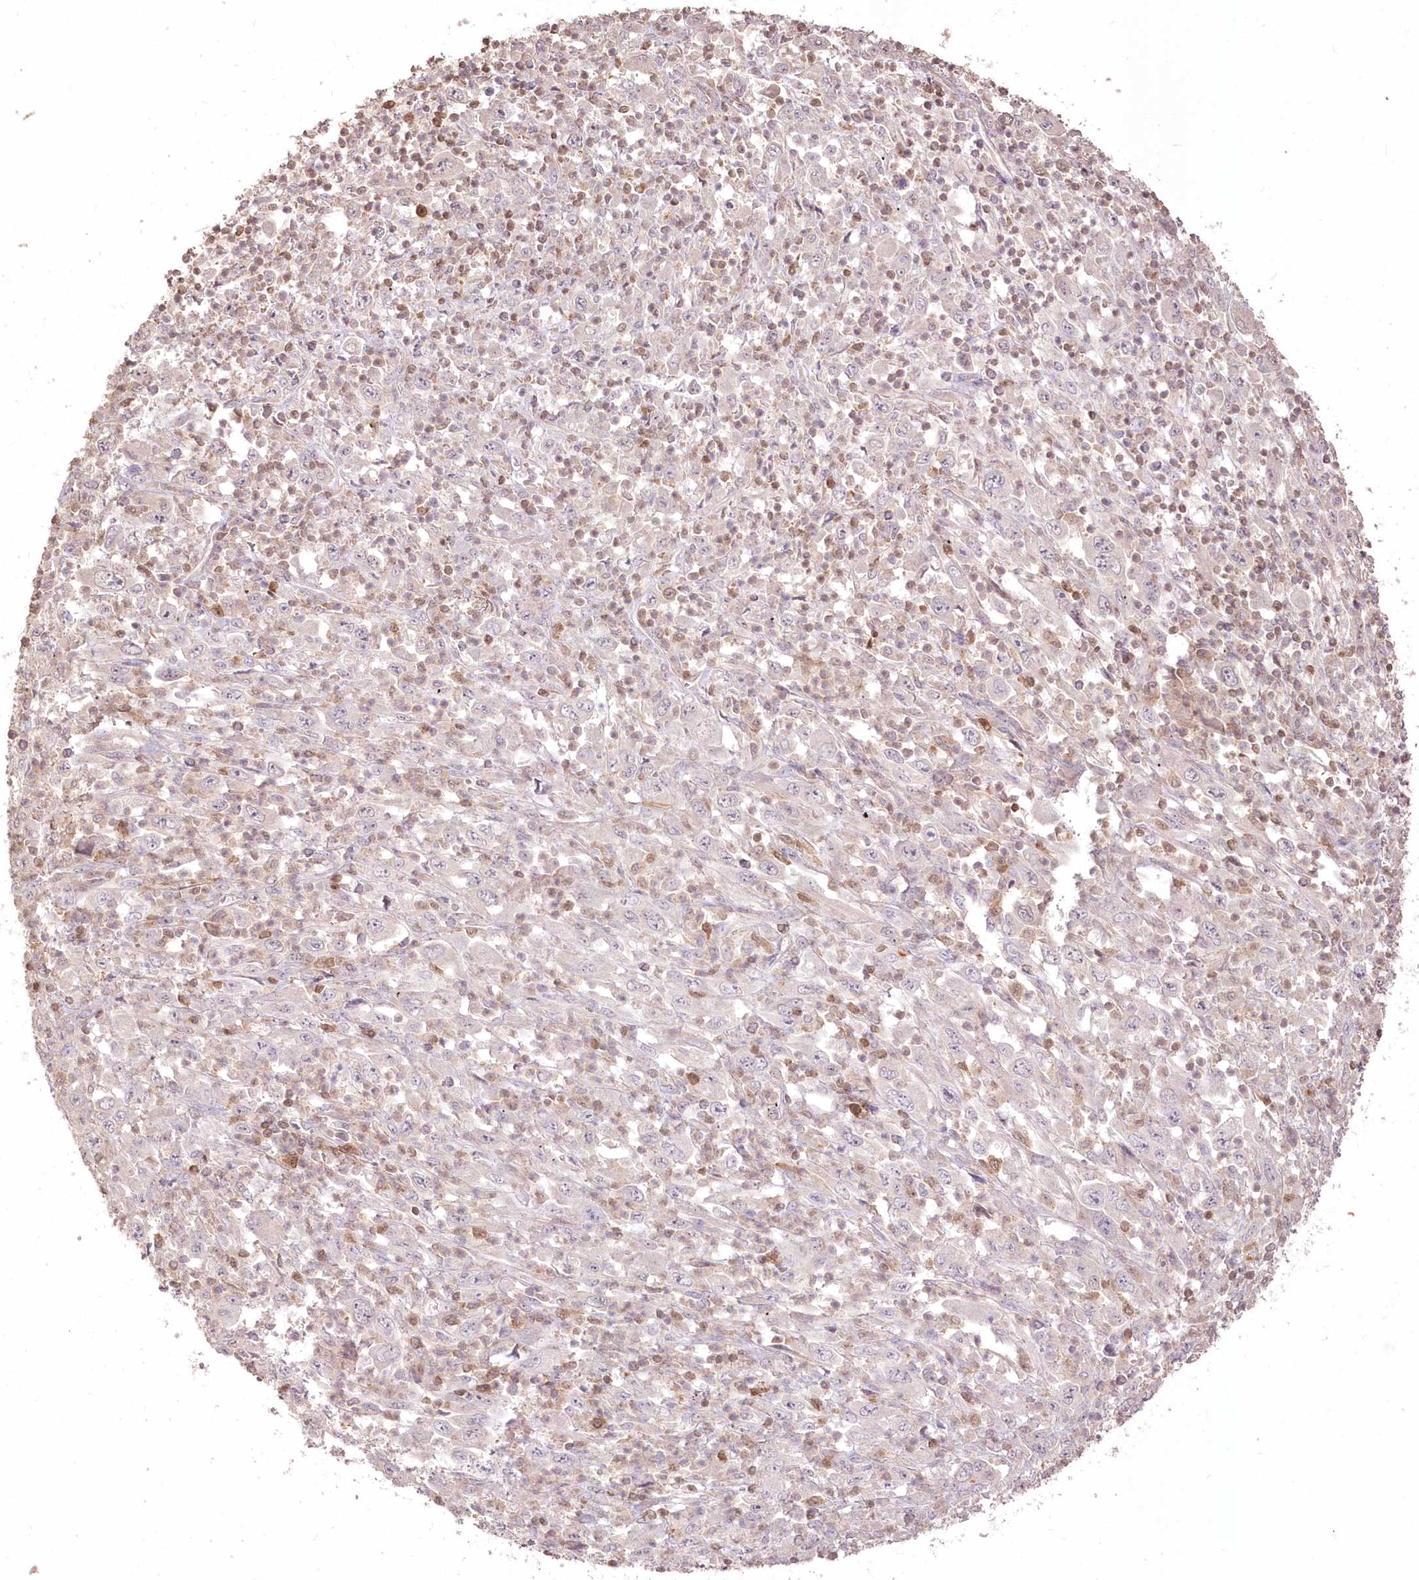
{"staining": {"intensity": "weak", "quantity": "25%-75%", "location": "cytoplasmic/membranous"}, "tissue": "melanoma", "cell_type": "Tumor cells", "image_type": "cancer", "snomed": [{"axis": "morphology", "description": "Malignant melanoma, Metastatic site"}, {"axis": "topography", "description": "Skin"}], "caption": "High-magnification brightfield microscopy of malignant melanoma (metastatic site) stained with DAB (brown) and counterstained with hematoxylin (blue). tumor cells exhibit weak cytoplasmic/membranous staining is present in about25%-75% of cells.", "gene": "STK17B", "patient": {"sex": "female", "age": 56}}